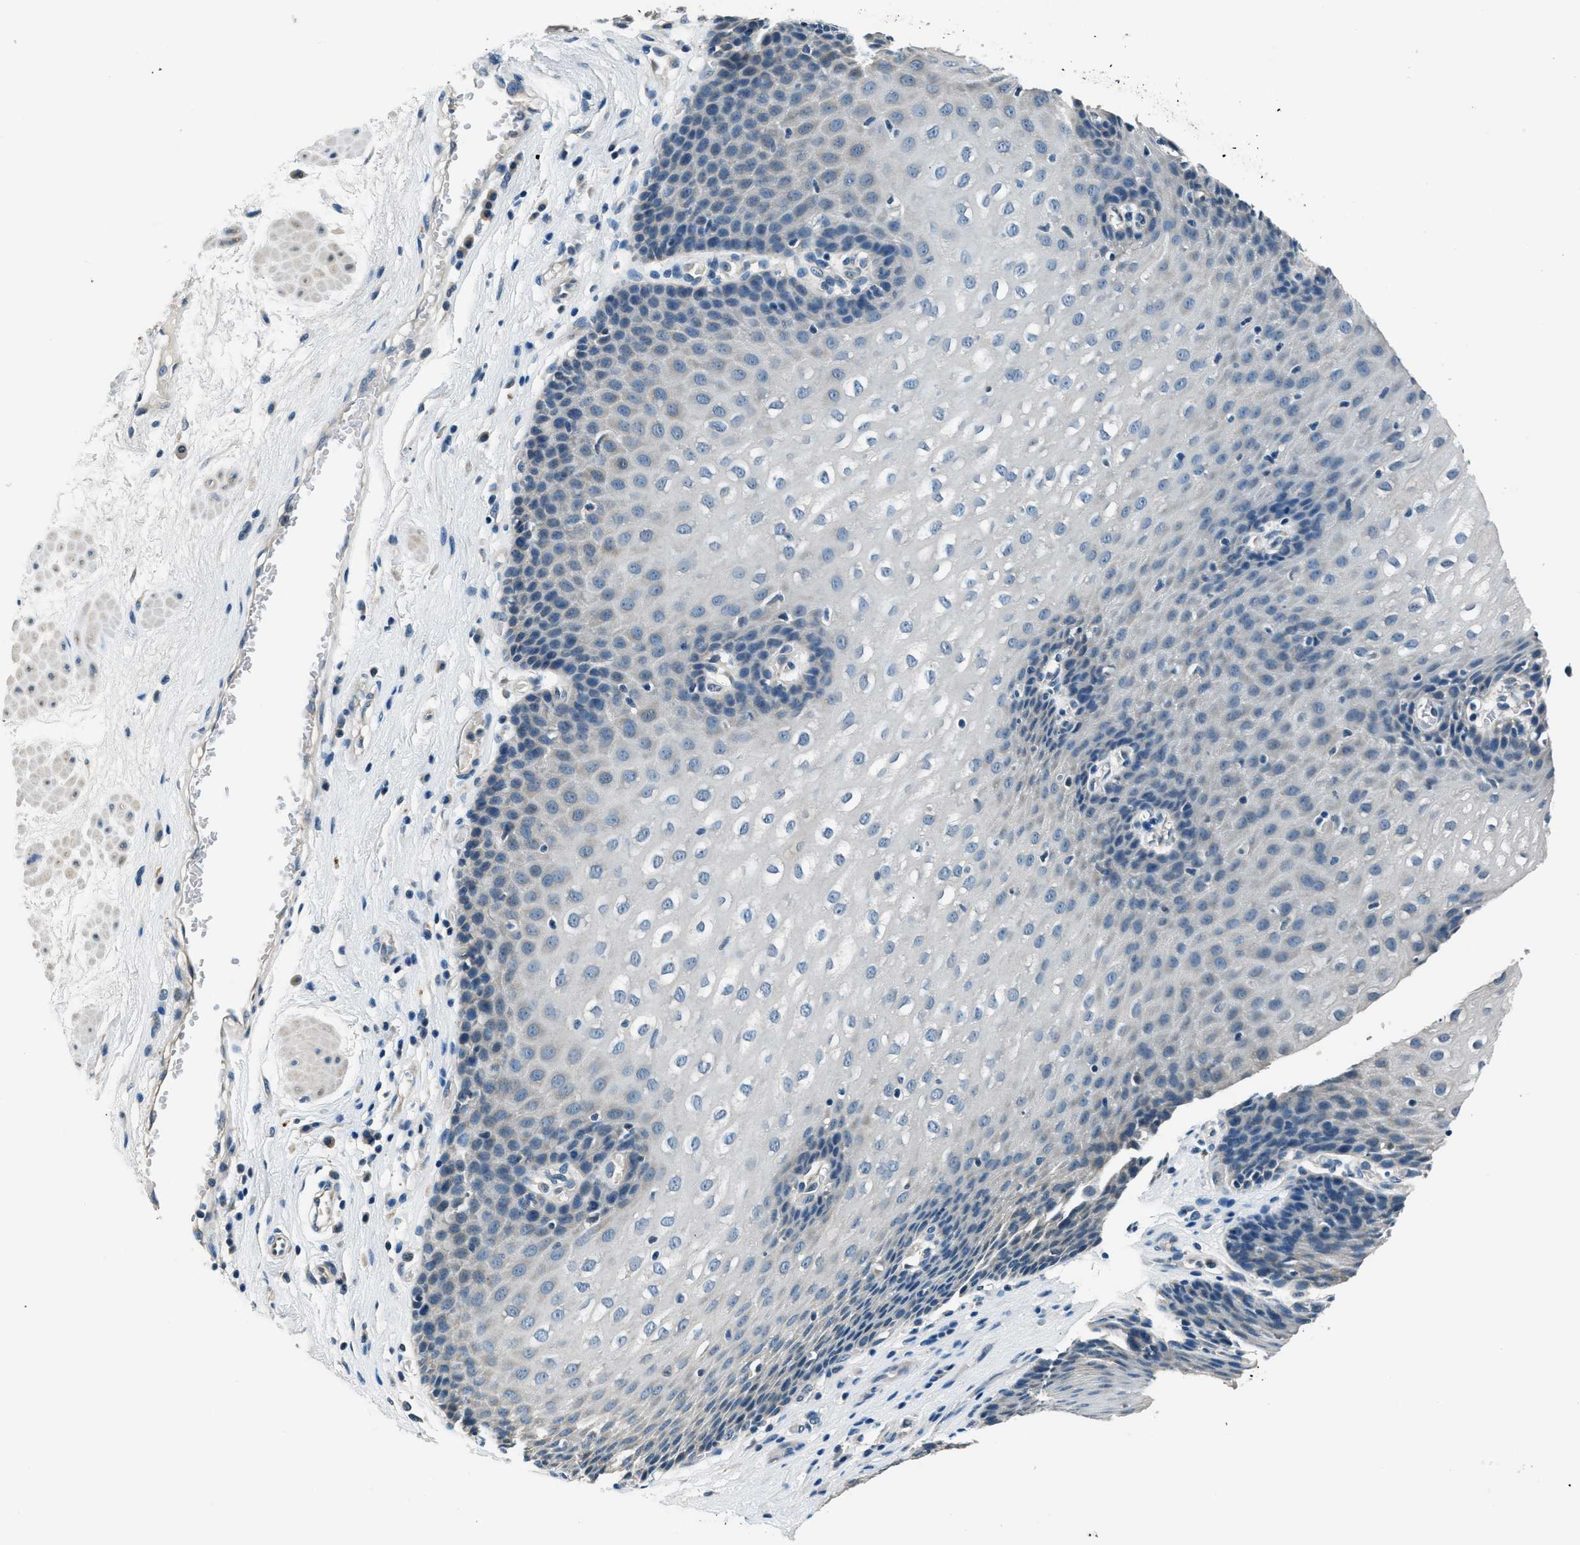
{"staining": {"intensity": "negative", "quantity": "none", "location": "none"}, "tissue": "esophagus", "cell_type": "Squamous epithelial cells", "image_type": "normal", "snomed": [{"axis": "morphology", "description": "Normal tissue, NOS"}, {"axis": "topography", "description": "Esophagus"}], "caption": "This micrograph is of unremarkable esophagus stained with immunohistochemistry (IHC) to label a protein in brown with the nuclei are counter-stained blue. There is no expression in squamous epithelial cells.", "gene": "NME8", "patient": {"sex": "male", "age": 48}}